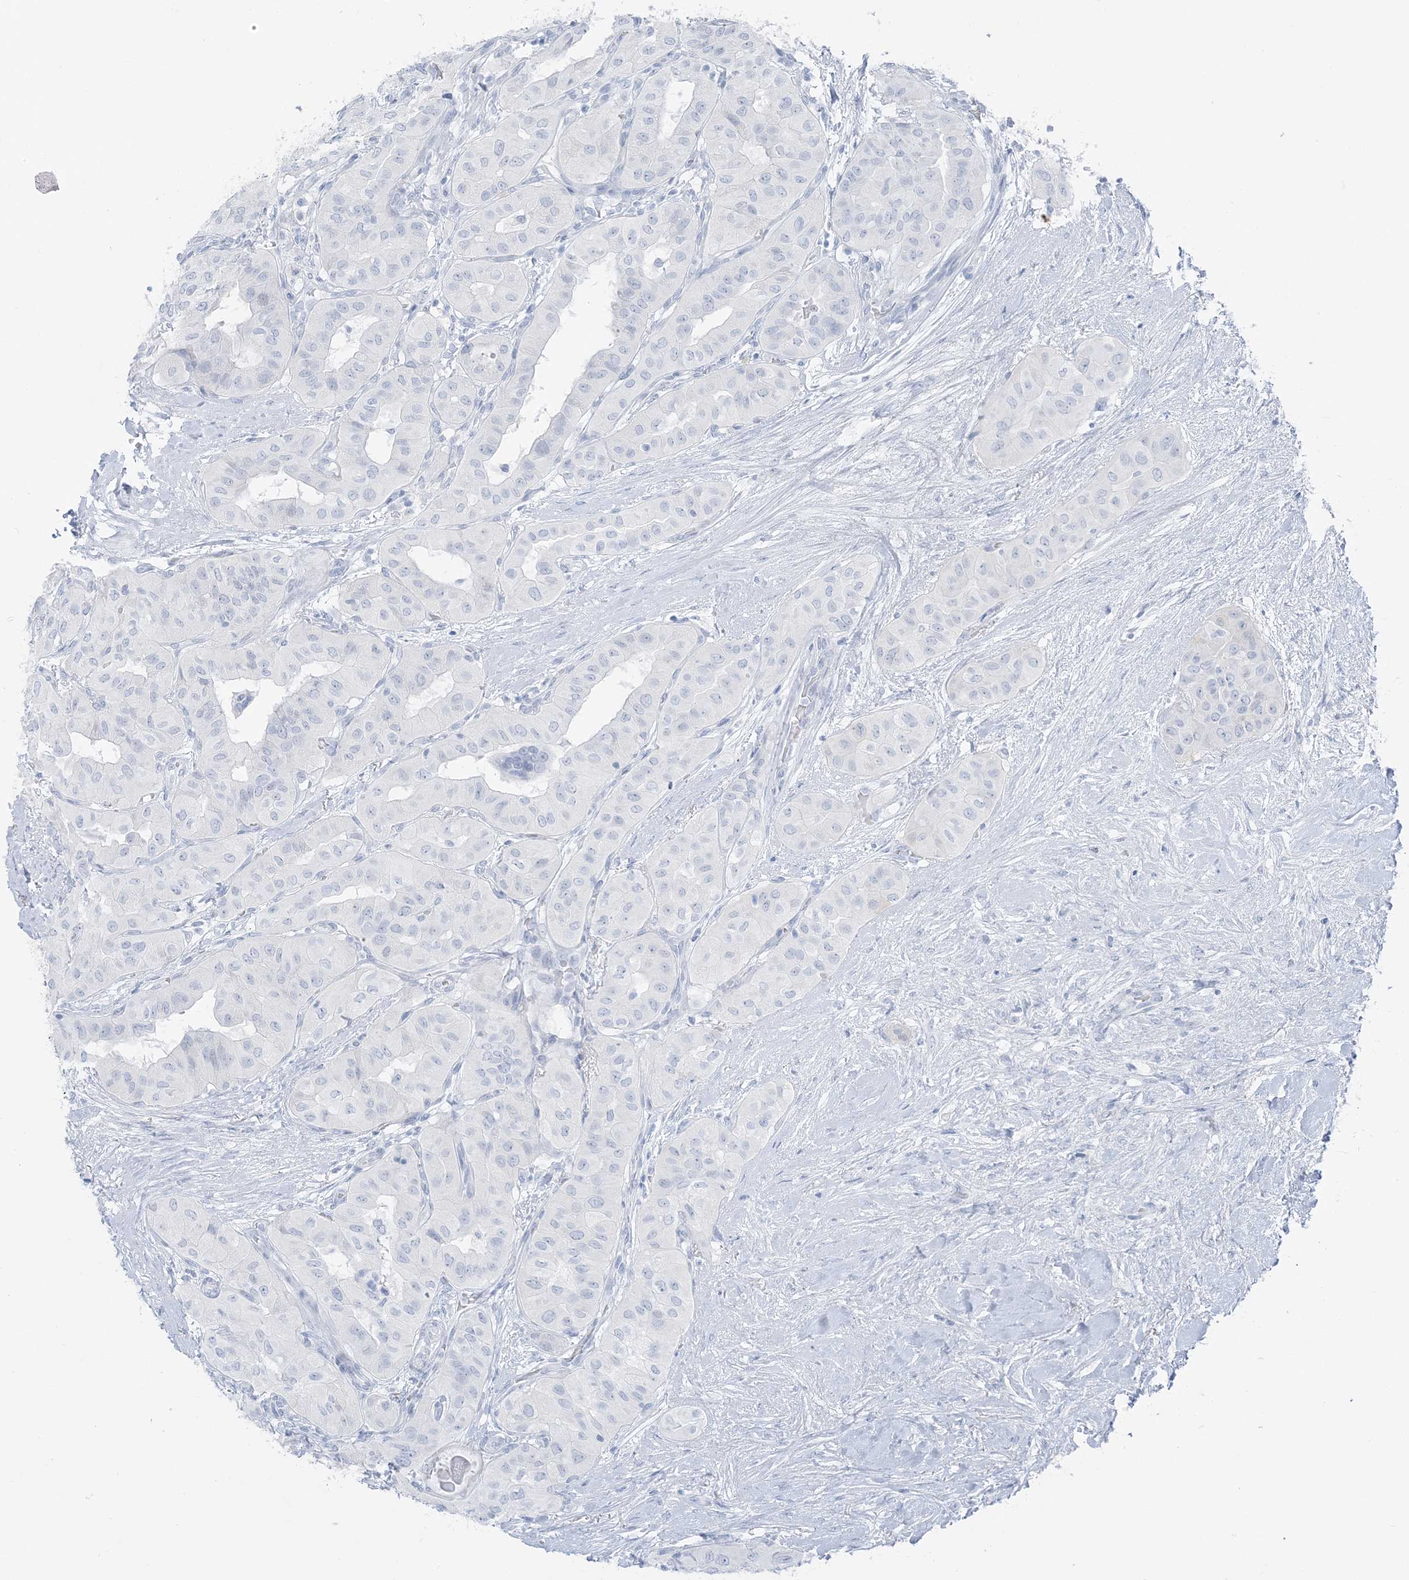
{"staining": {"intensity": "negative", "quantity": "none", "location": "none"}, "tissue": "thyroid cancer", "cell_type": "Tumor cells", "image_type": "cancer", "snomed": [{"axis": "morphology", "description": "Papillary adenocarcinoma, NOS"}, {"axis": "topography", "description": "Thyroid gland"}], "caption": "Immunohistochemistry of human thyroid cancer (papillary adenocarcinoma) exhibits no positivity in tumor cells.", "gene": "ZFP64", "patient": {"sex": "female", "age": 59}}